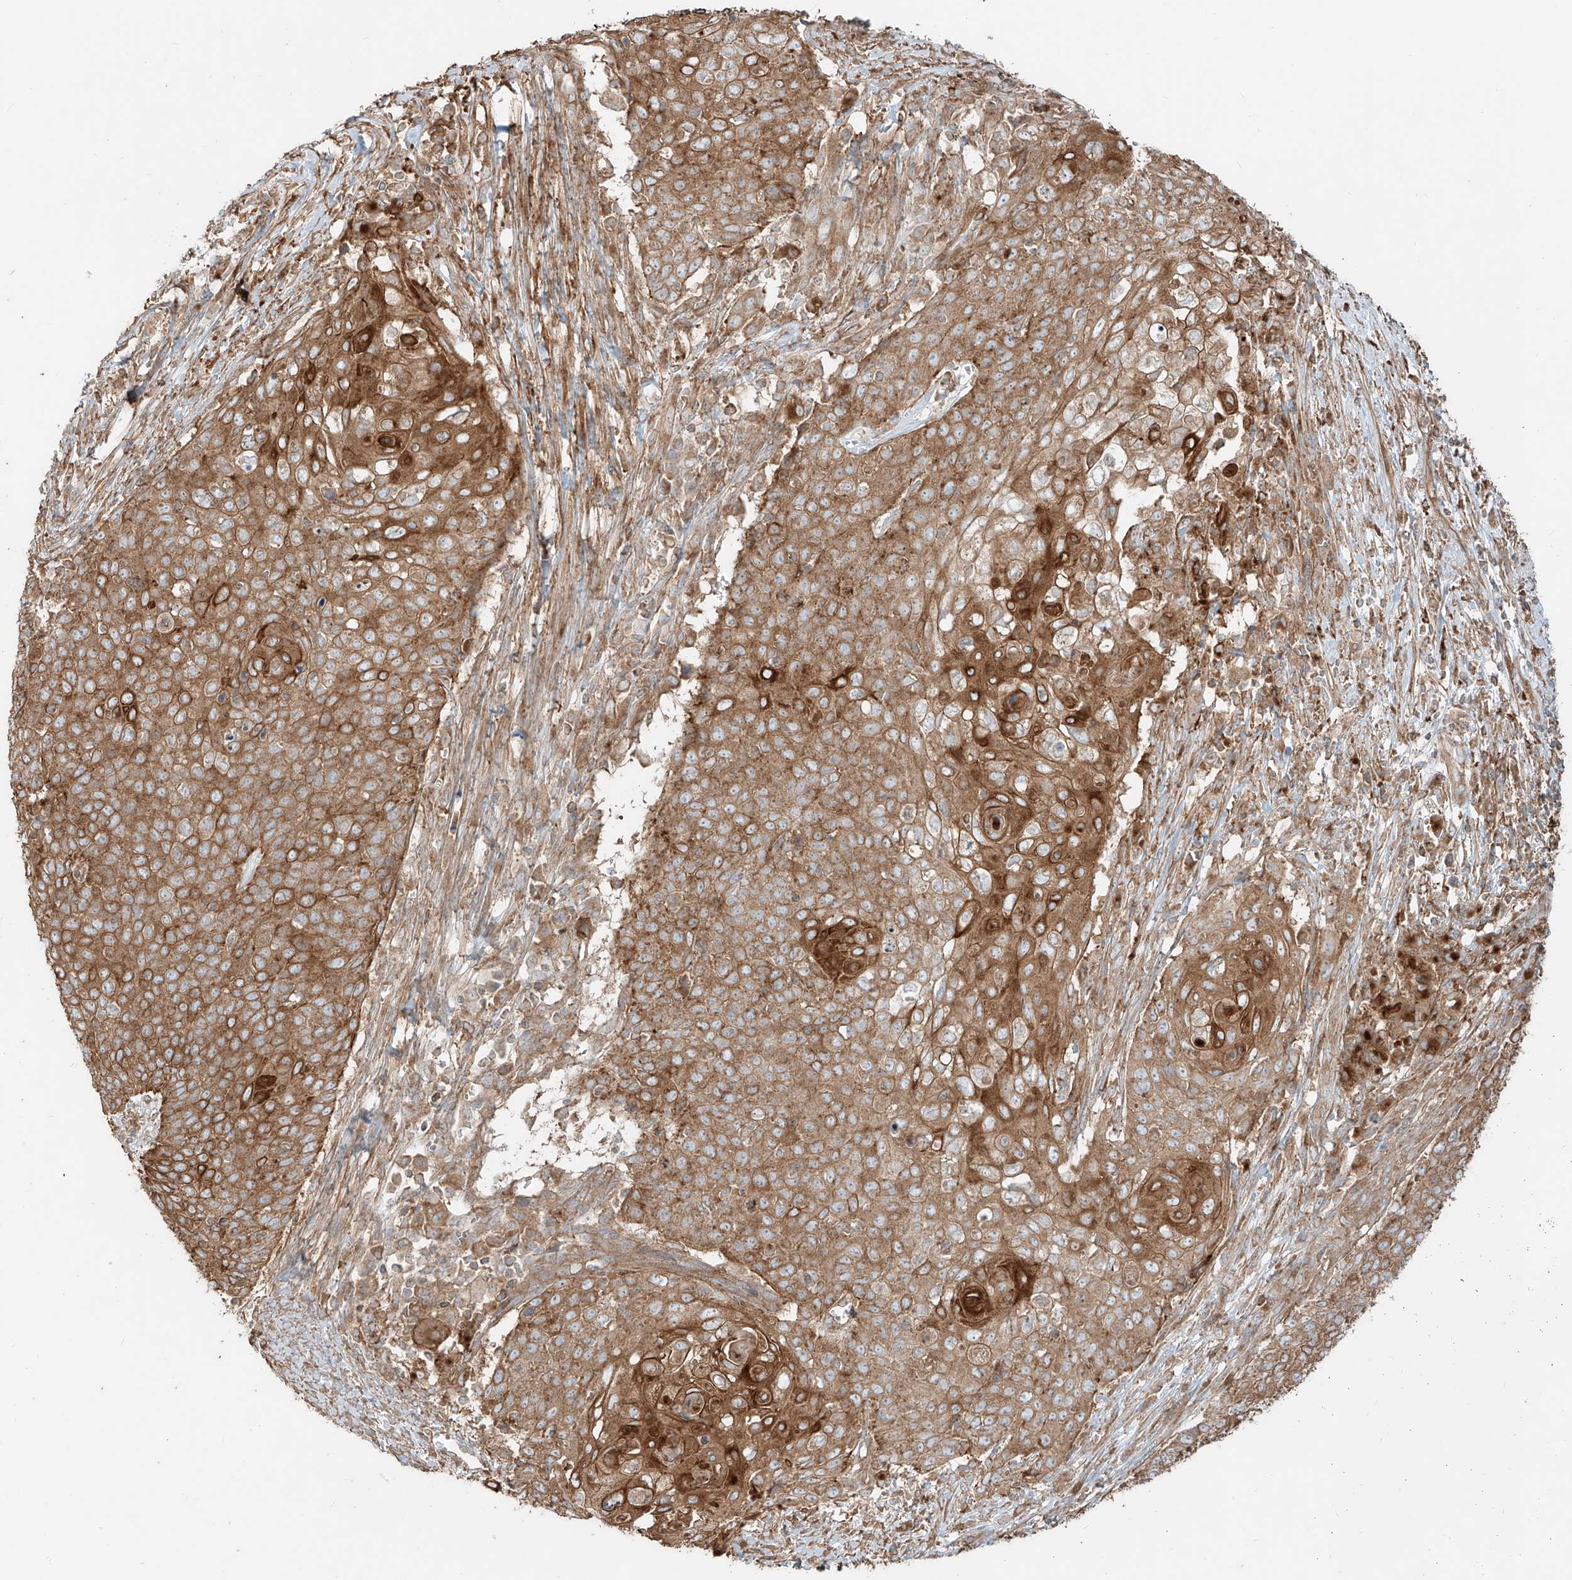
{"staining": {"intensity": "moderate", "quantity": ">75%", "location": "cytoplasmic/membranous"}, "tissue": "cervical cancer", "cell_type": "Tumor cells", "image_type": "cancer", "snomed": [{"axis": "morphology", "description": "Squamous cell carcinoma, NOS"}, {"axis": "topography", "description": "Cervix"}], "caption": "IHC of human cervical cancer (squamous cell carcinoma) reveals medium levels of moderate cytoplasmic/membranous expression in approximately >75% of tumor cells.", "gene": "CCDC115", "patient": {"sex": "female", "age": 39}}